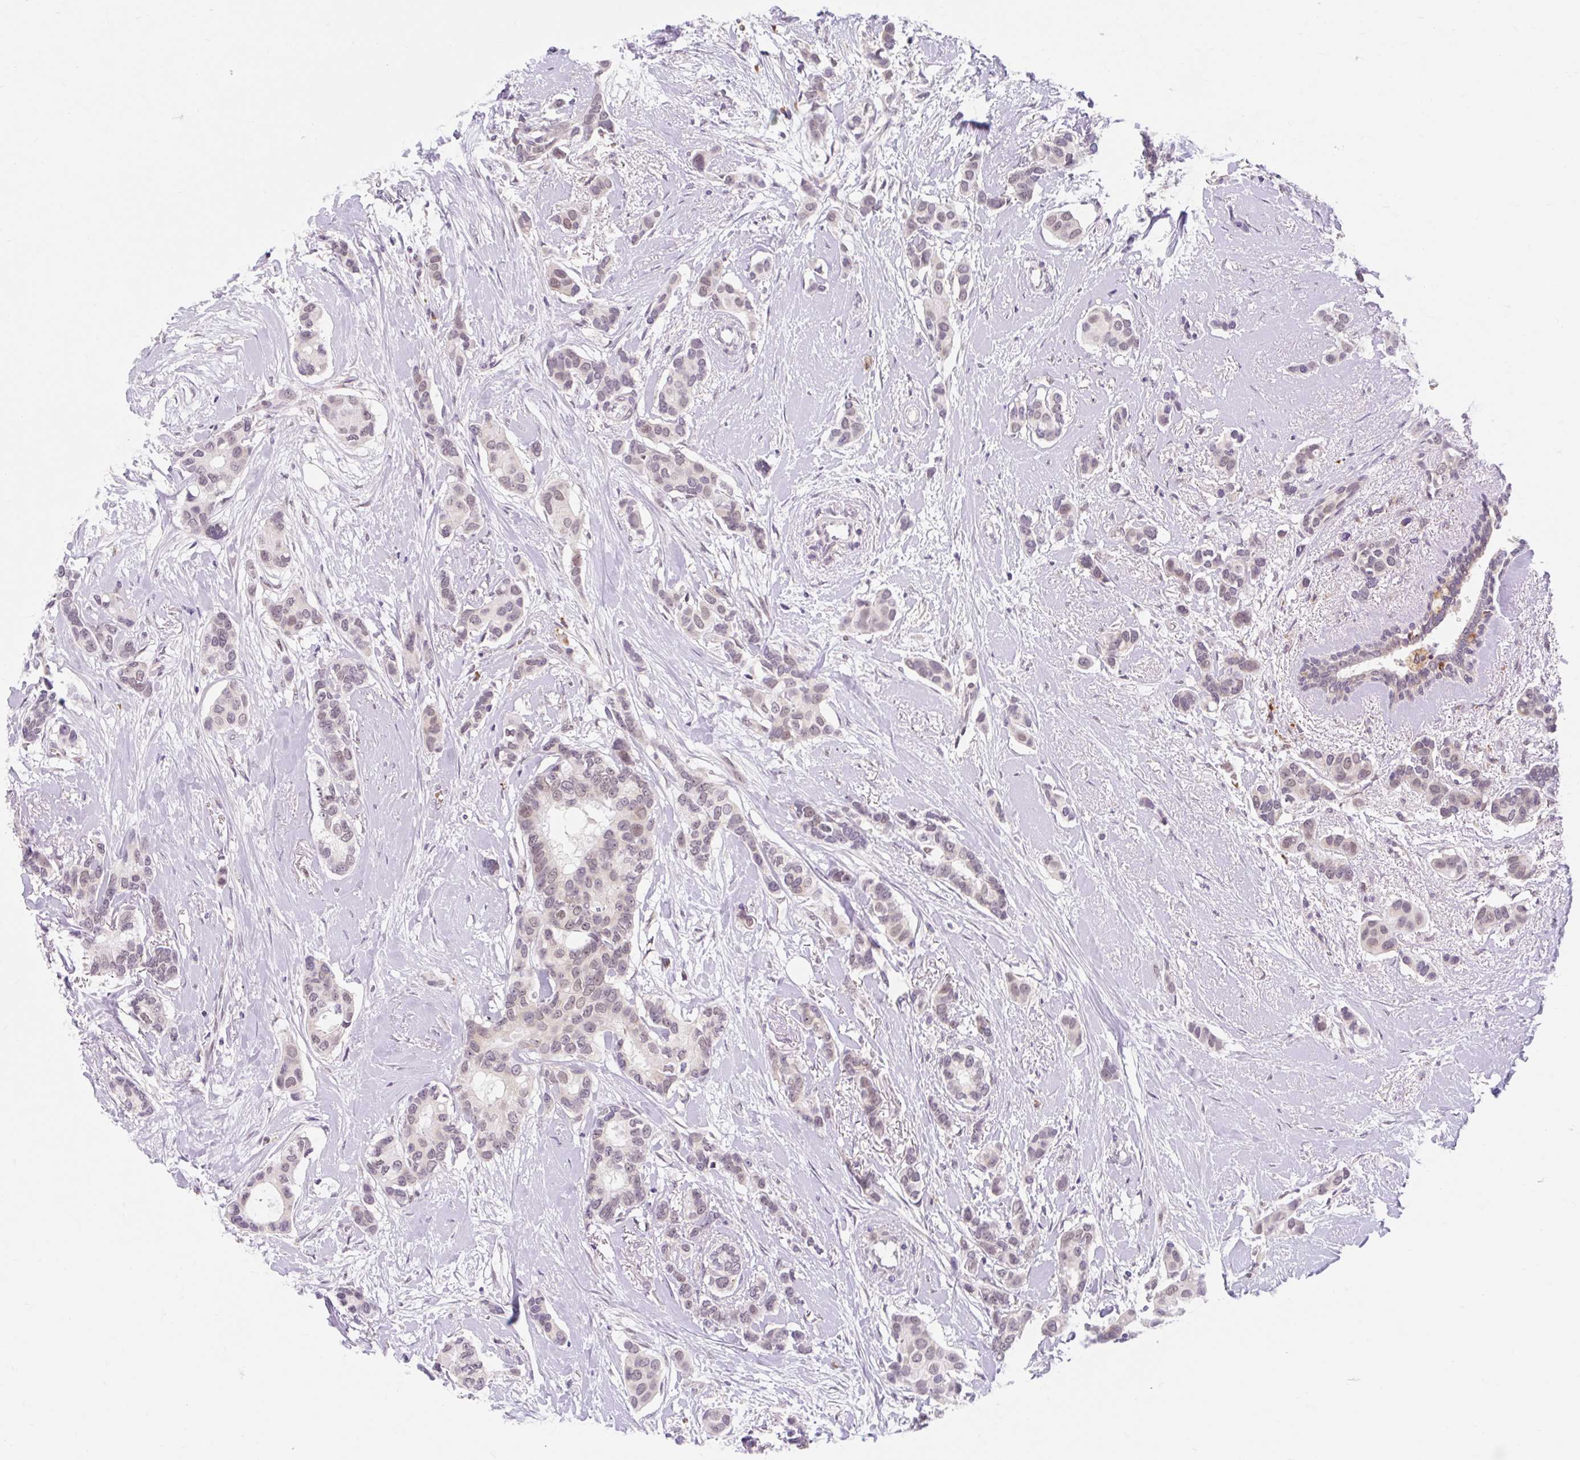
{"staining": {"intensity": "weak", "quantity": "<25%", "location": "cytoplasmic/membranous"}, "tissue": "breast cancer", "cell_type": "Tumor cells", "image_type": "cancer", "snomed": [{"axis": "morphology", "description": "Duct carcinoma"}, {"axis": "topography", "description": "Breast"}], "caption": "IHC photomicrograph of neoplastic tissue: human breast cancer (infiltrating ductal carcinoma) stained with DAB (3,3'-diaminobenzidine) demonstrates no significant protein positivity in tumor cells.", "gene": "SRSF10", "patient": {"sex": "female", "age": 73}}